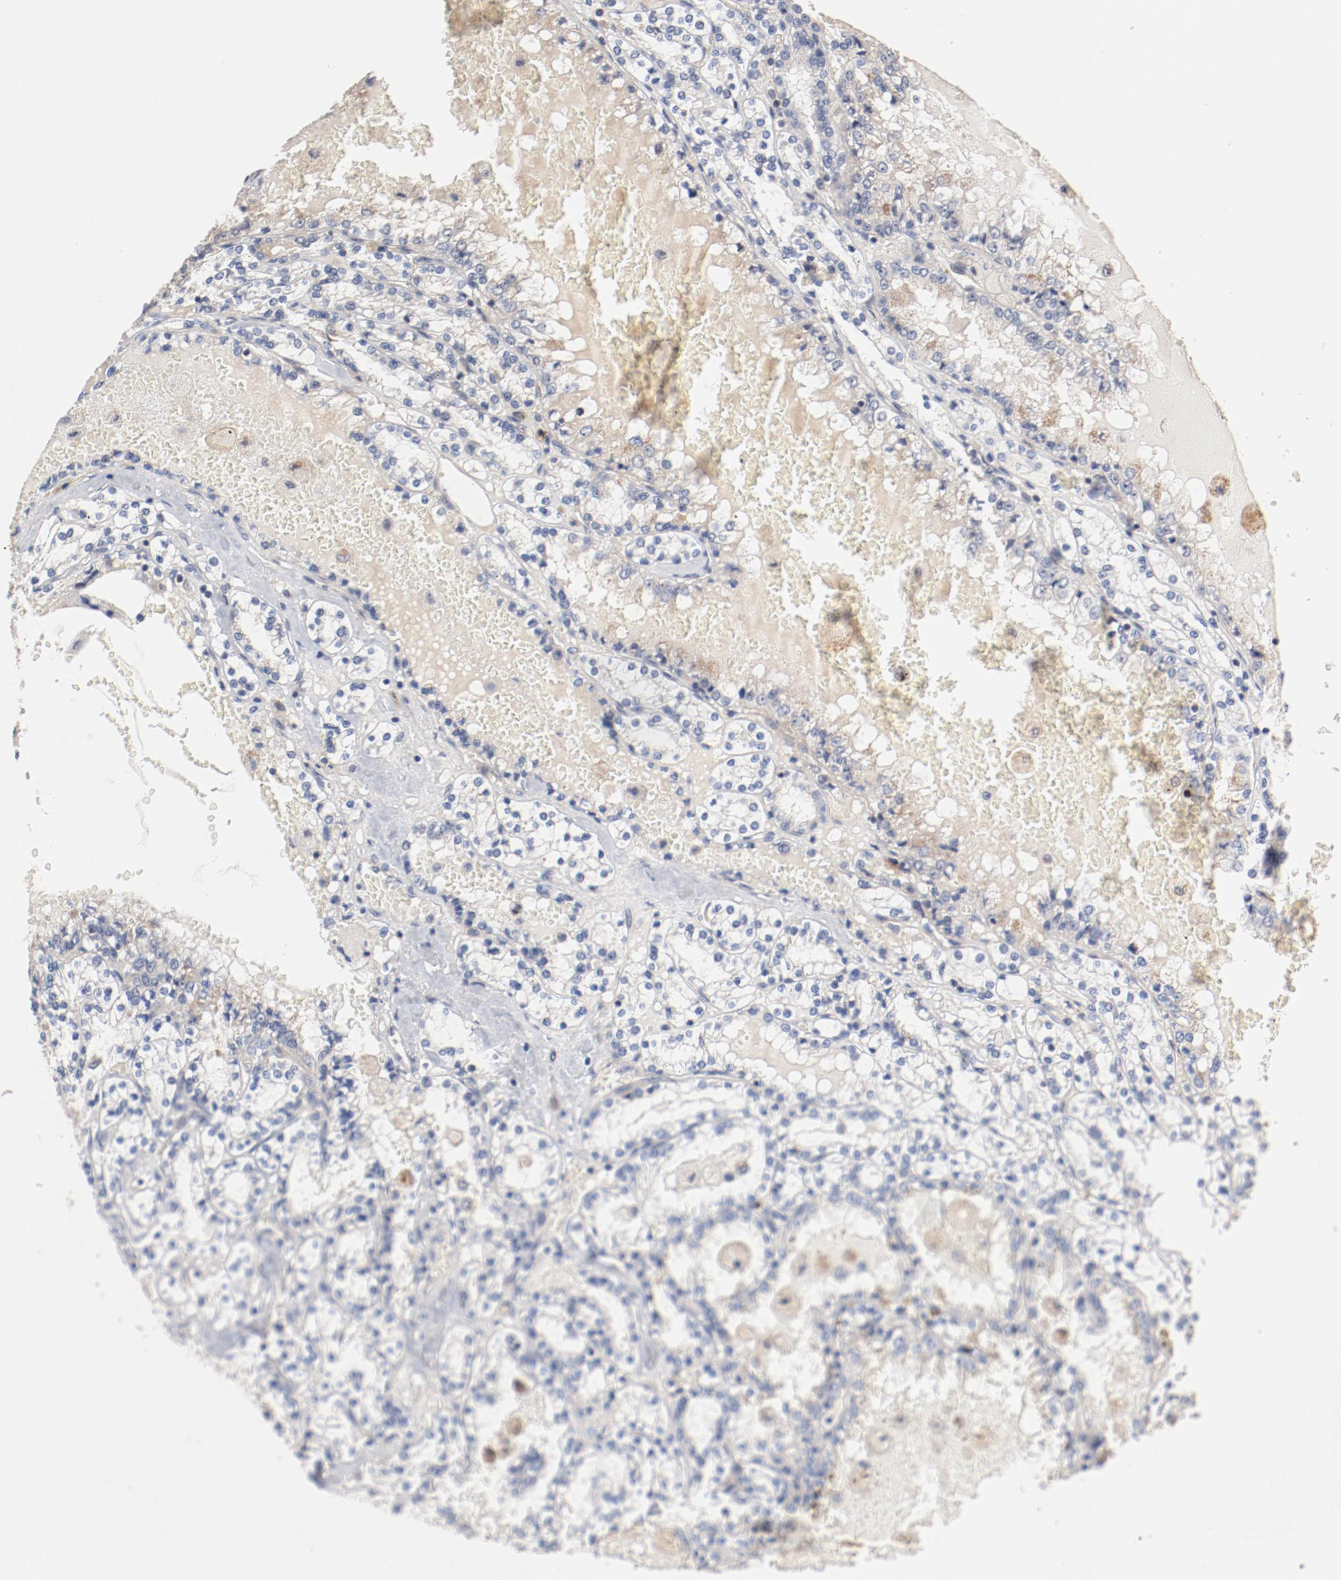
{"staining": {"intensity": "negative", "quantity": "none", "location": "none"}, "tissue": "renal cancer", "cell_type": "Tumor cells", "image_type": "cancer", "snomed": [{"axis": "morphology", "description": "Adenocarcinoma, NOS"}, {"axis": "topography", "description": "Kidney"}], "caption": "Immunohistochemistry (IHC) of adenocarcinoma (renal) reveals no positivity in tumor cells.", "gene": "PITPNM2", "patient": {"sex": "female", "age": 56}}